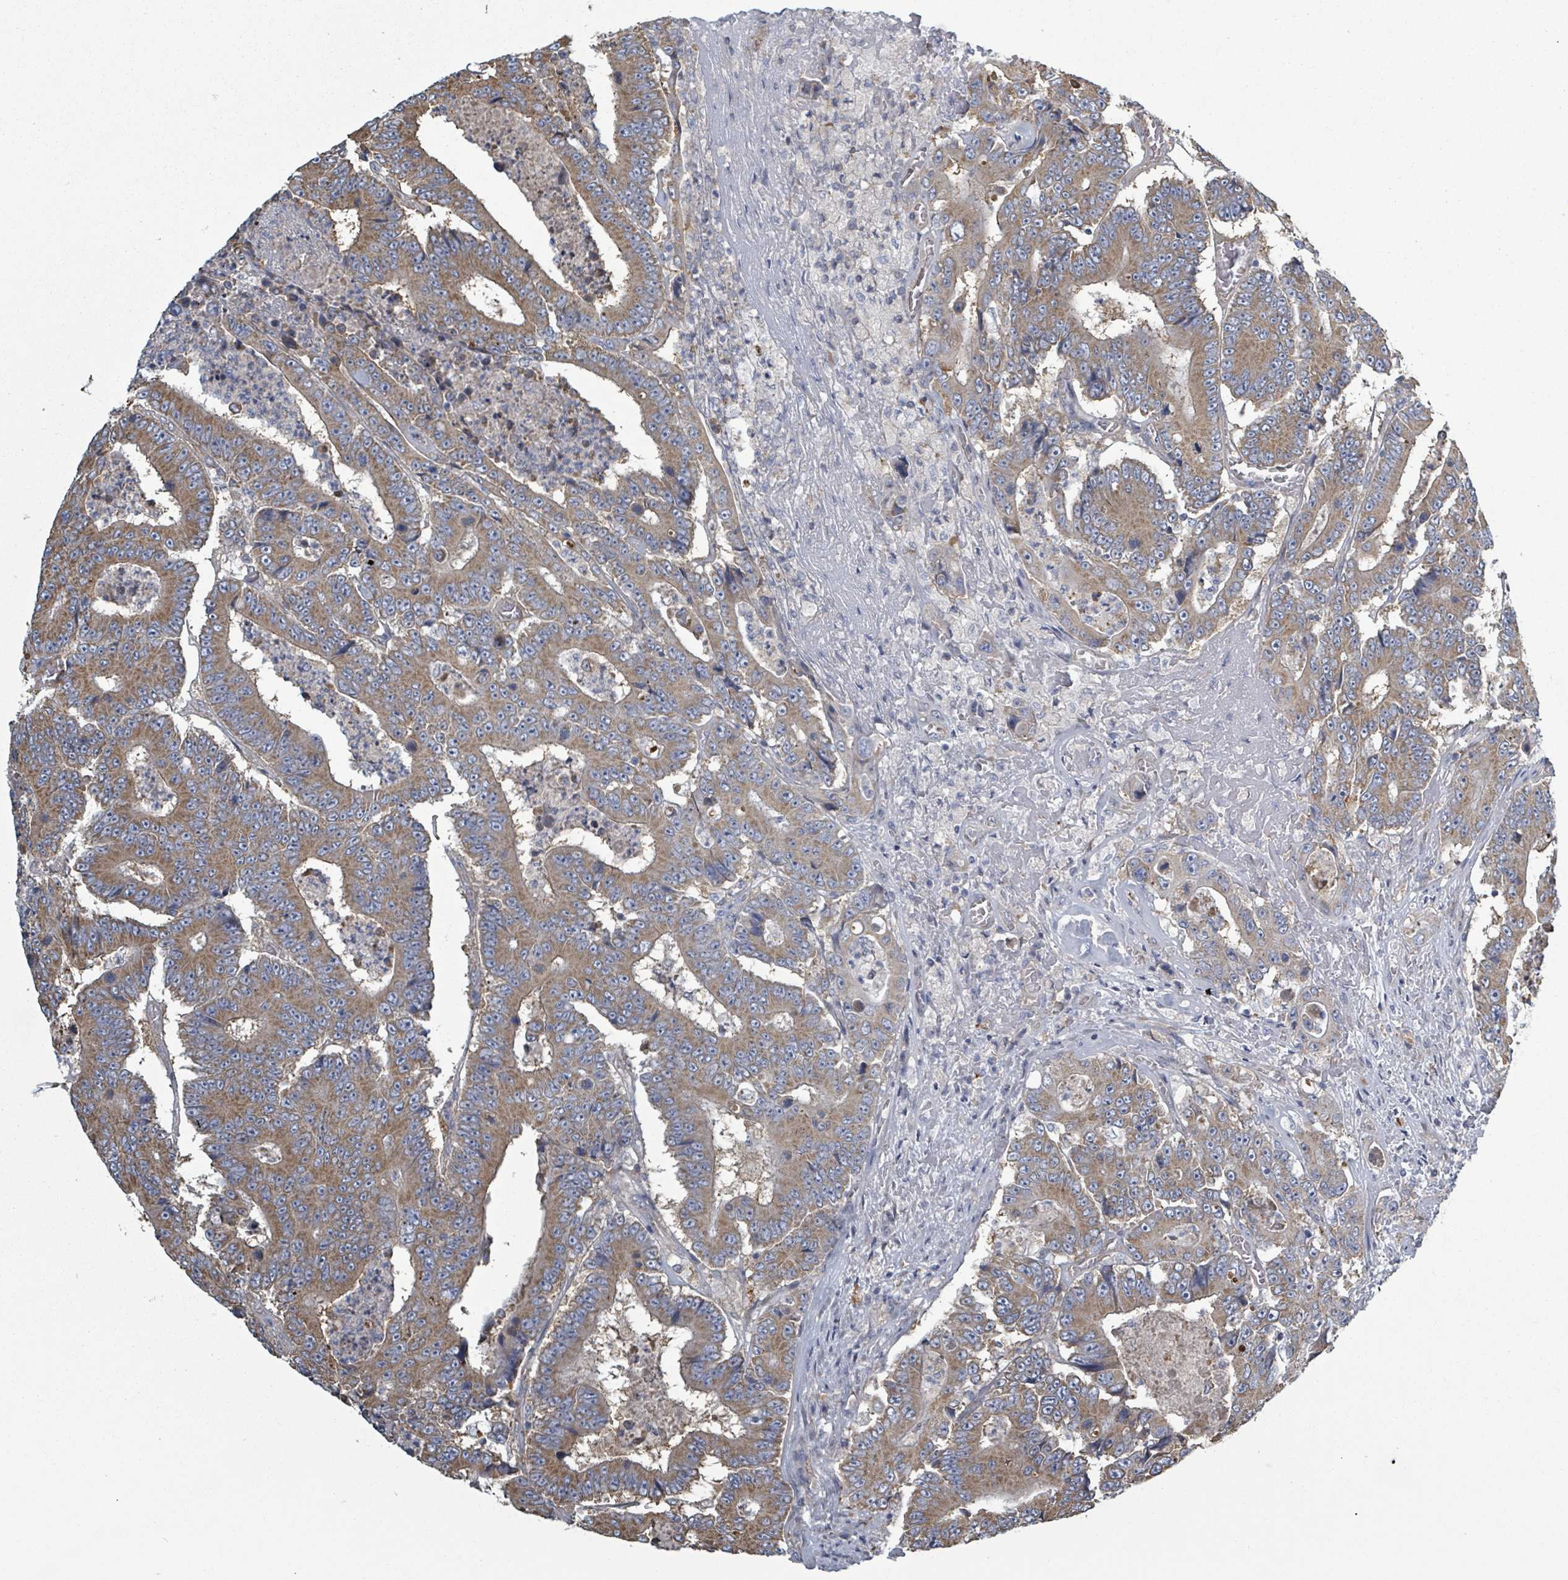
{"staining": {"intensity": "moderate", "quantity": ">75%", "location": "cytoplasmic/membranous"}, "tissue": "colorectal cancer", "cell_type": "Tumor cells", "image_type": "cancer", "snomed": [{"axis": "morphology", "description": "Adenocarcinoma, NOS"}, {"axis": "topography", "description": "Colon"}], "caption": "Tumor cells show medium levels of moderate cytoplasmic/membranous expression in about >75% of cells in colorectal cancer.", "gene": "ADCK1", "patient": {"sex": "male", "age": 83}}